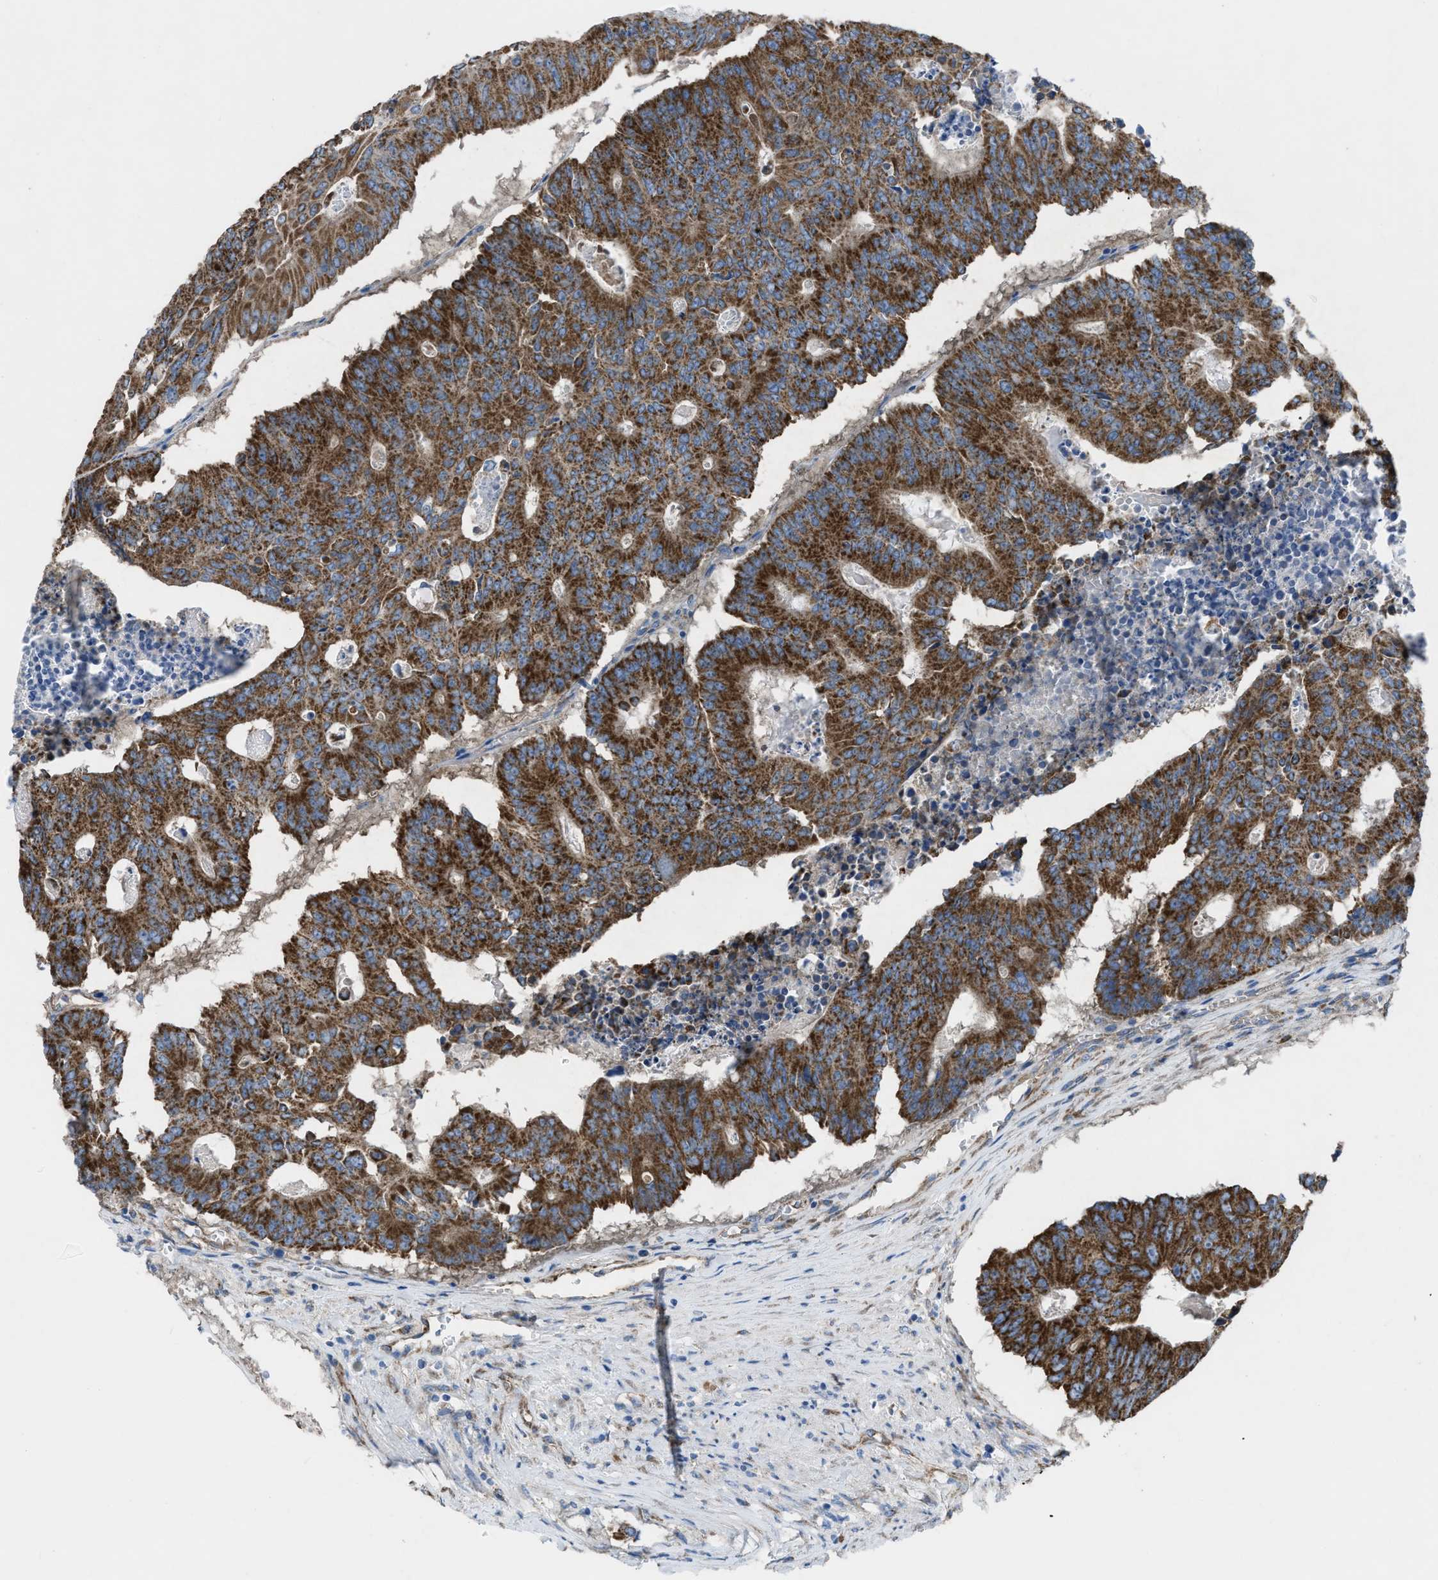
{"staining": {"intensity": "strong", "quantity": ">75%", "location": "cytoplasmic/membranous"}, "tissue": "colorectal cancer", "cell_type": "Tumor cells", "image_type": "cancer", "snomed": [{"axis": "morphology", "description": "Adenocarcinoma, NOS"}, {"axis": "topography", "description": "Colon"}], "caption": "Immunohistochemical staining of colorectal cancer reveals high levels of strong cytoplasmic/membranous protein positivity in approximately >75% of tumor cells.", "gene": "DOLPP1", "patient": {"sex": "male", "age": 87}}